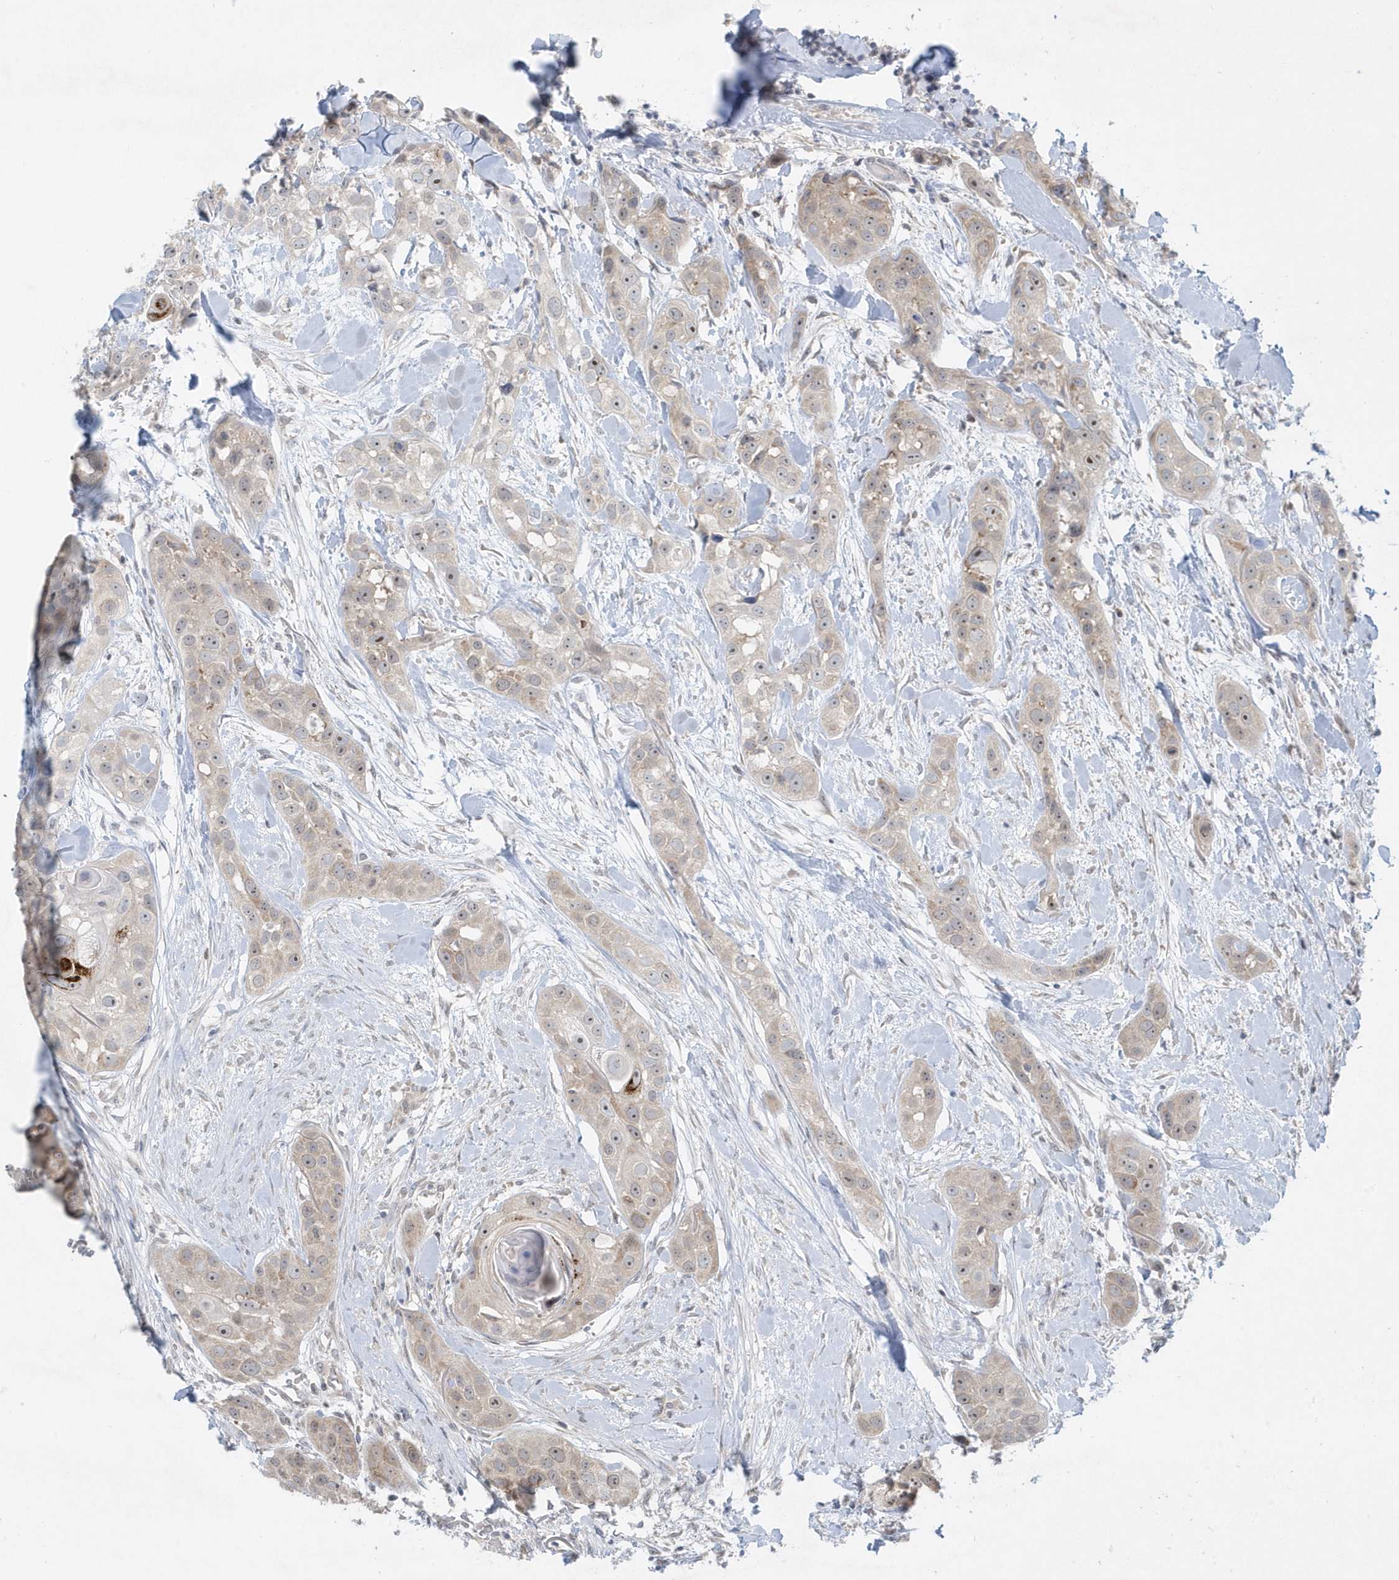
{"staining": {"intensity": "moderate", "quantity": "25%-75%", "location": "nuclear"}, "tissue": "head and neck cancer", "cell_type": "Tumor cells", "image_type": "cancer", "snomed": [{"axis": "morphology", "description": "Normal tissue, NOS"}, {"axis": "morphology", "description": "Squamous cell carcinoma, NOS"}, {"axis": "topography", "description": "Skeletal muscle"}, {"axis": "topography", "description": "Head-Neck"}], "caption": "Immunohistochemical staining of squamous cell carcinoma (head and neck) demonstrates moderate nuclear protein staining in approximately 25%-75% of tumor cells.", "gene": "SCN3A", "patient": {"sex": "male", "age": 51}}